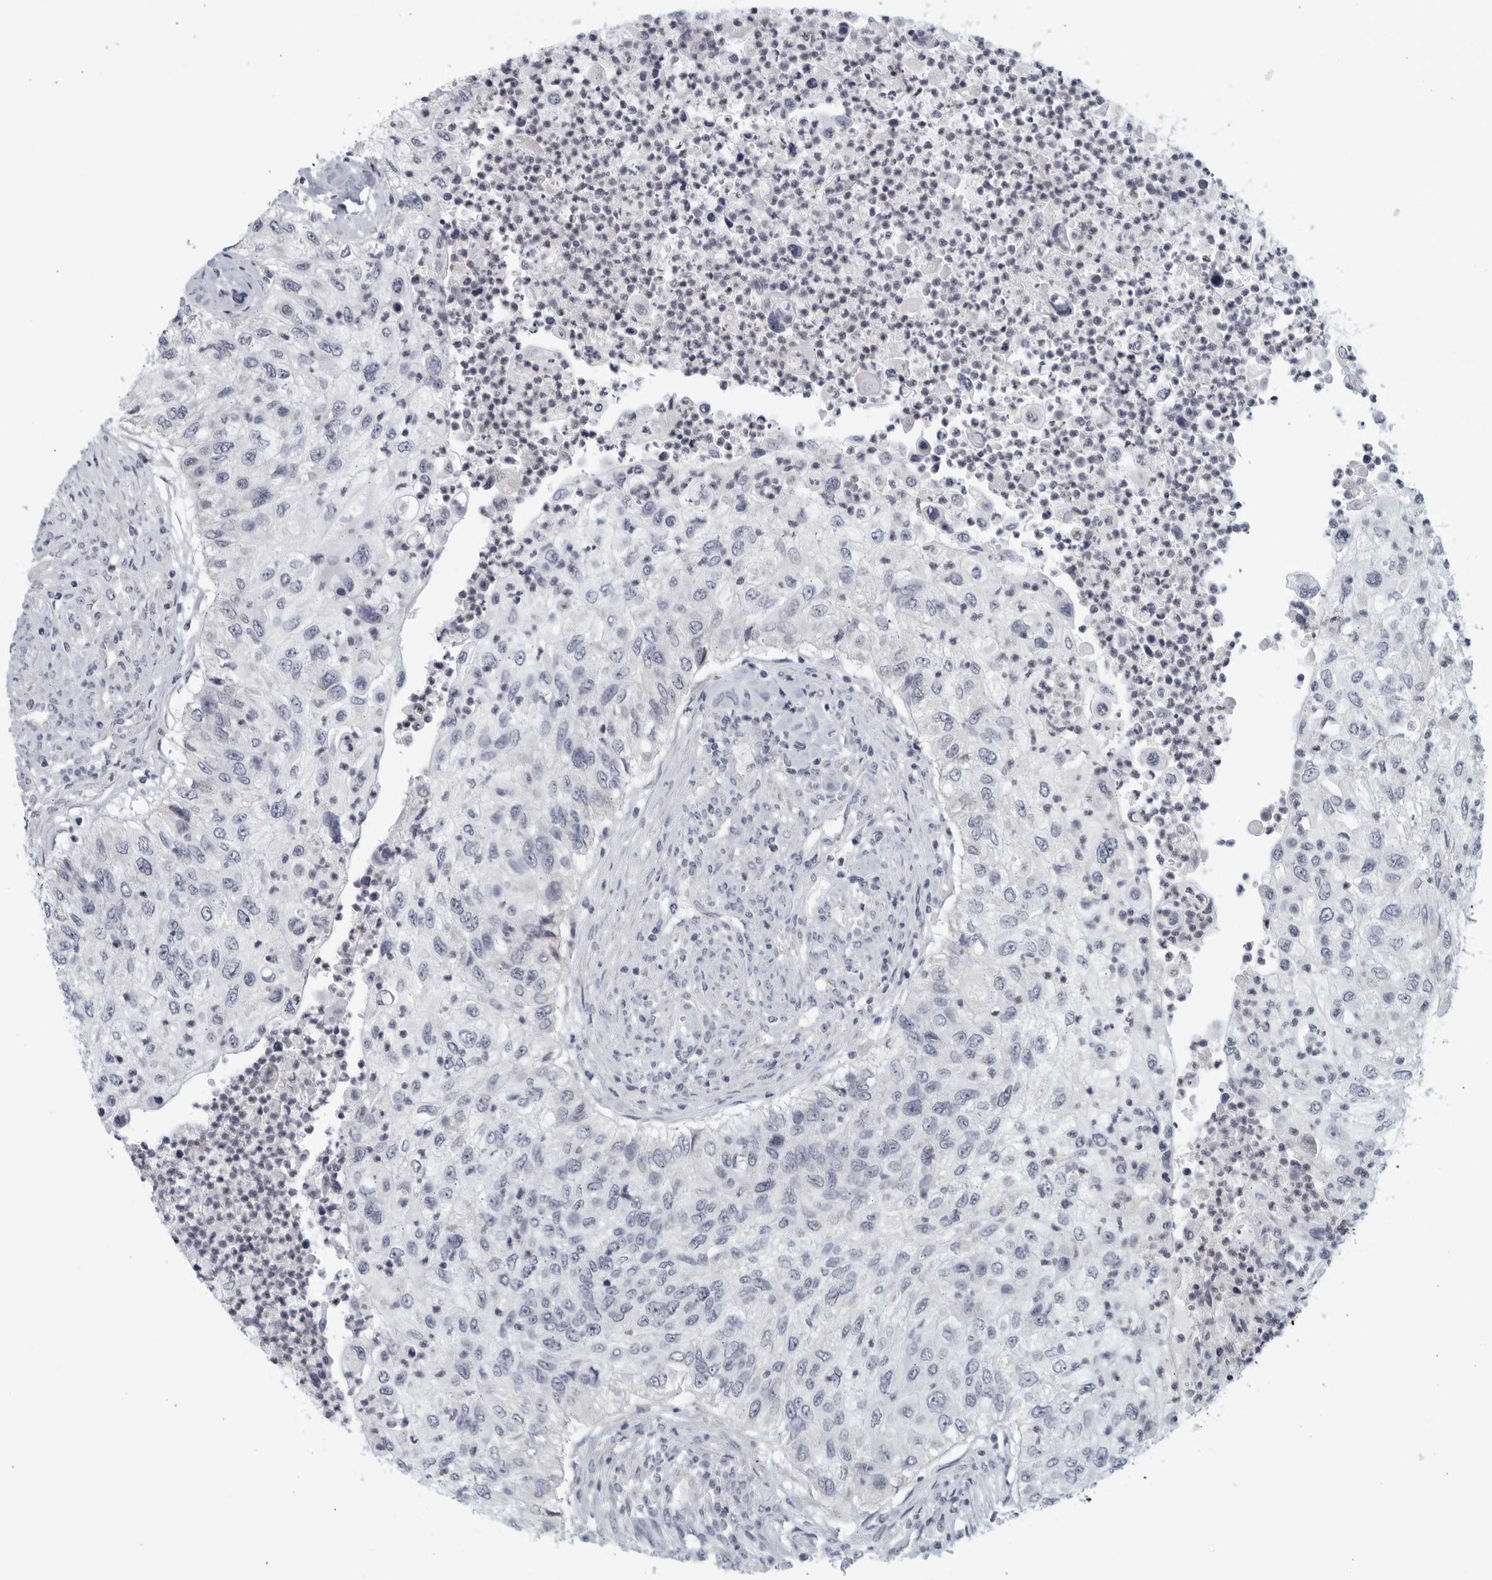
{"staining": {"intensity": "negative", "quantity": "none", "location": "none"}, "tissue": "urothelial cancer", "cell_type": "Tumor cells", "image_type": "cancer", "snomed": [{"axis": "morphology", "description": "Urothelial carcinoma, High grade"}, {"axis": "topography", "description": "Urinary bladder"}], "caption": "Histopathology image shows no significant protein staining in tumor cells of urothelial cancer.", "gene": "MATN1", "patient": {"sex": "female", "age": 60}}